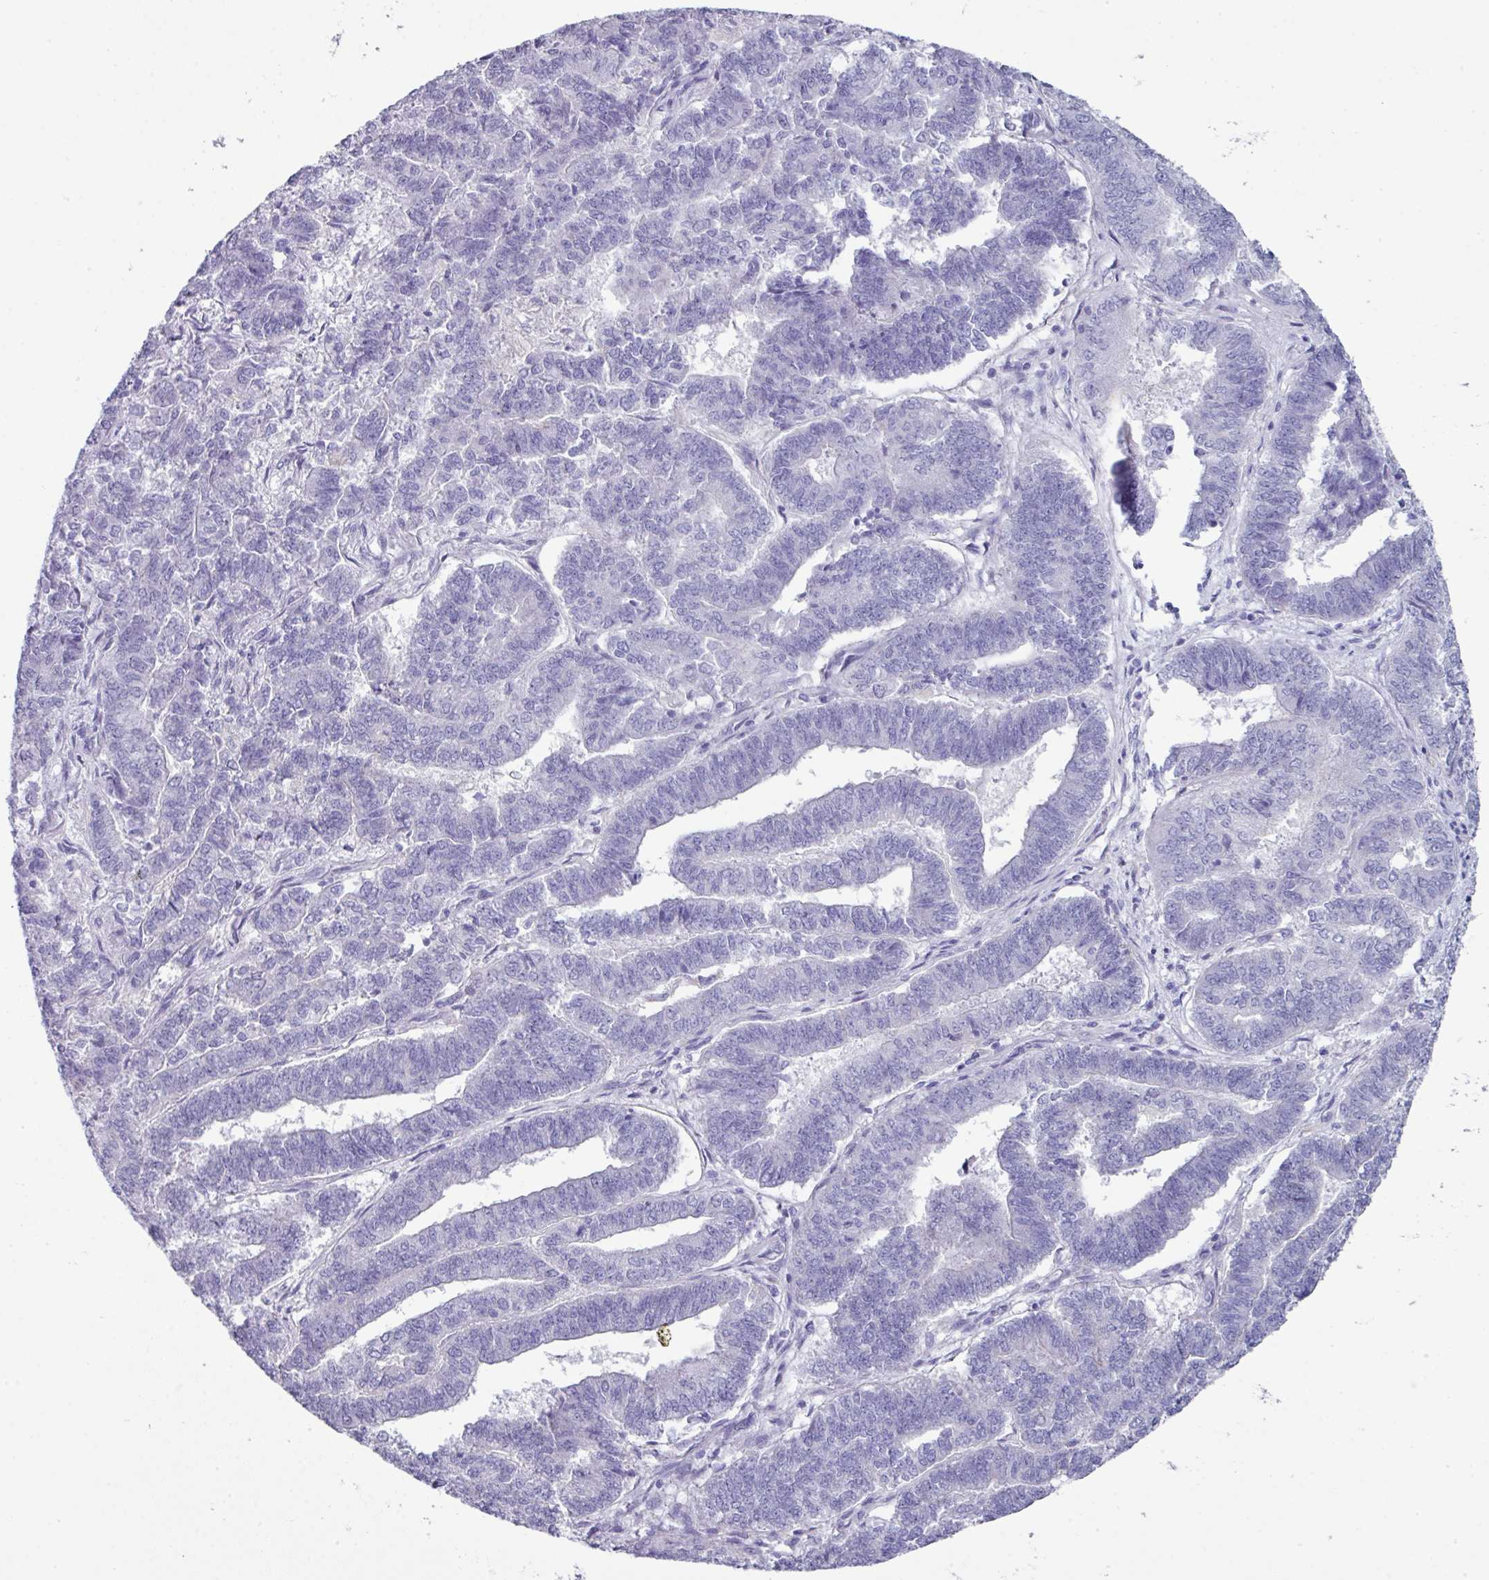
{"staining": {"intensity": "negative", "quantity": "none", "location": "none"}, "tissue": "endometrial cancer", "cell_type": "Tumor cells", "image_type": "cancer", "snomed": [{"axis": "morphology", "description": "Adenocarcinoma, NOS"}, {"axis": "topography", "description": "Endometrium"}], "caption": "High power microscopy photomicrograph of an immunohistochemistry histopathology image of adenocarcinoma (endometrial), revealing no significant expression in tumor cells. (DAB (3,3'-diaminobenzidine) IHC with hematoxylin counter stain).", "gene": "ABCC5", "patient": {"sex": "female", "age": 72}}